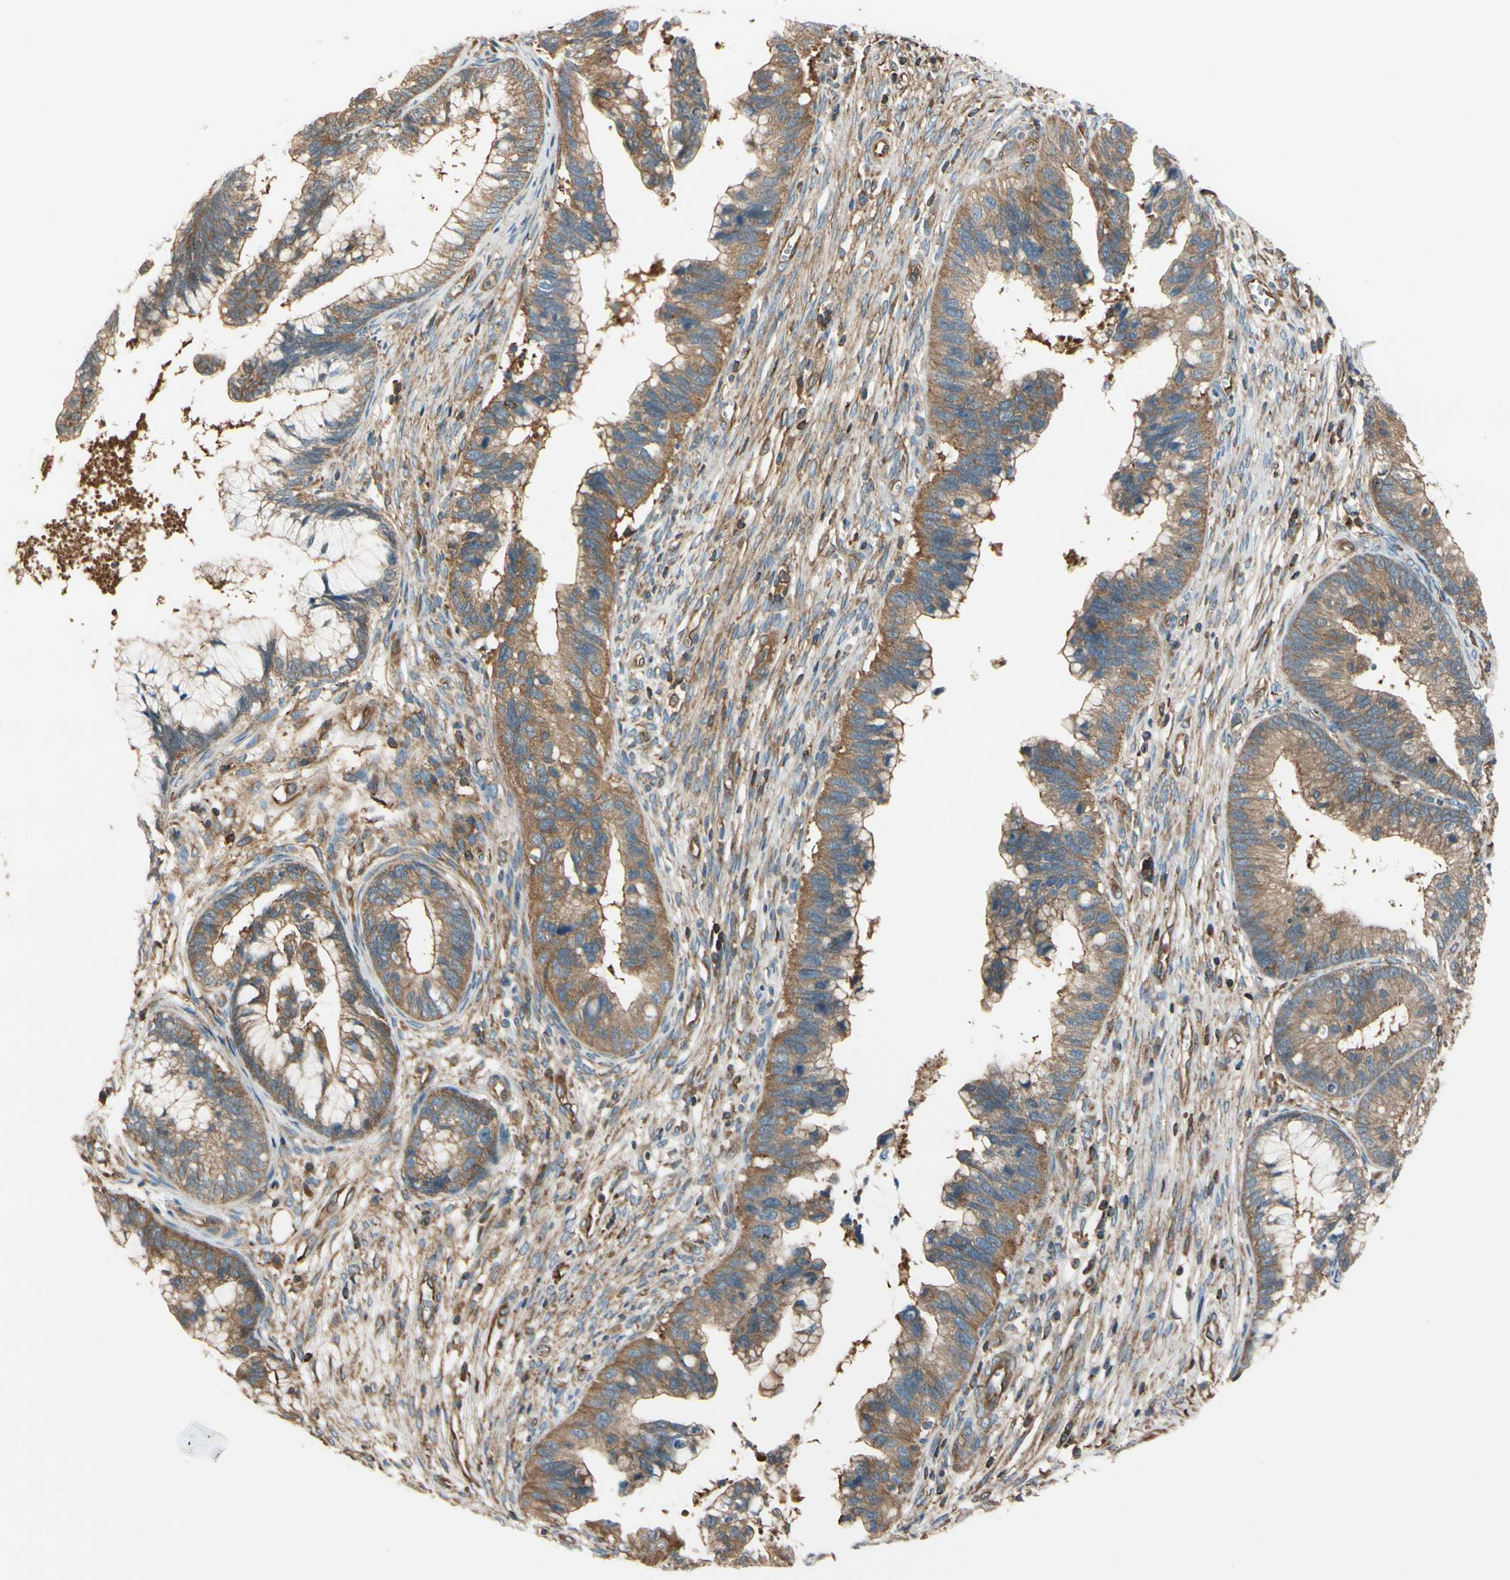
{"staining": {"intensity": "moderate", "quantity": "25%-75%", "location": "cytoplasmic/membranous"}, "tissue": "cervical cancer", "cell_type": "Tumor cells", "image_type": "cancer", "snomed": [{"axis": "morphology", "description": "Adenocarcinoma, NOS"}, {"axis": "topography", "description": "Cervix"}], "caption": "Immunohistochemical staining of human cervical cancer demonstrates medium levels of moderate cytoplasmic/membranous protein staining in about 25%-75% of tumor cells.", "gene": "EPS15", "patient": {"sex": "female", "age": 44}}